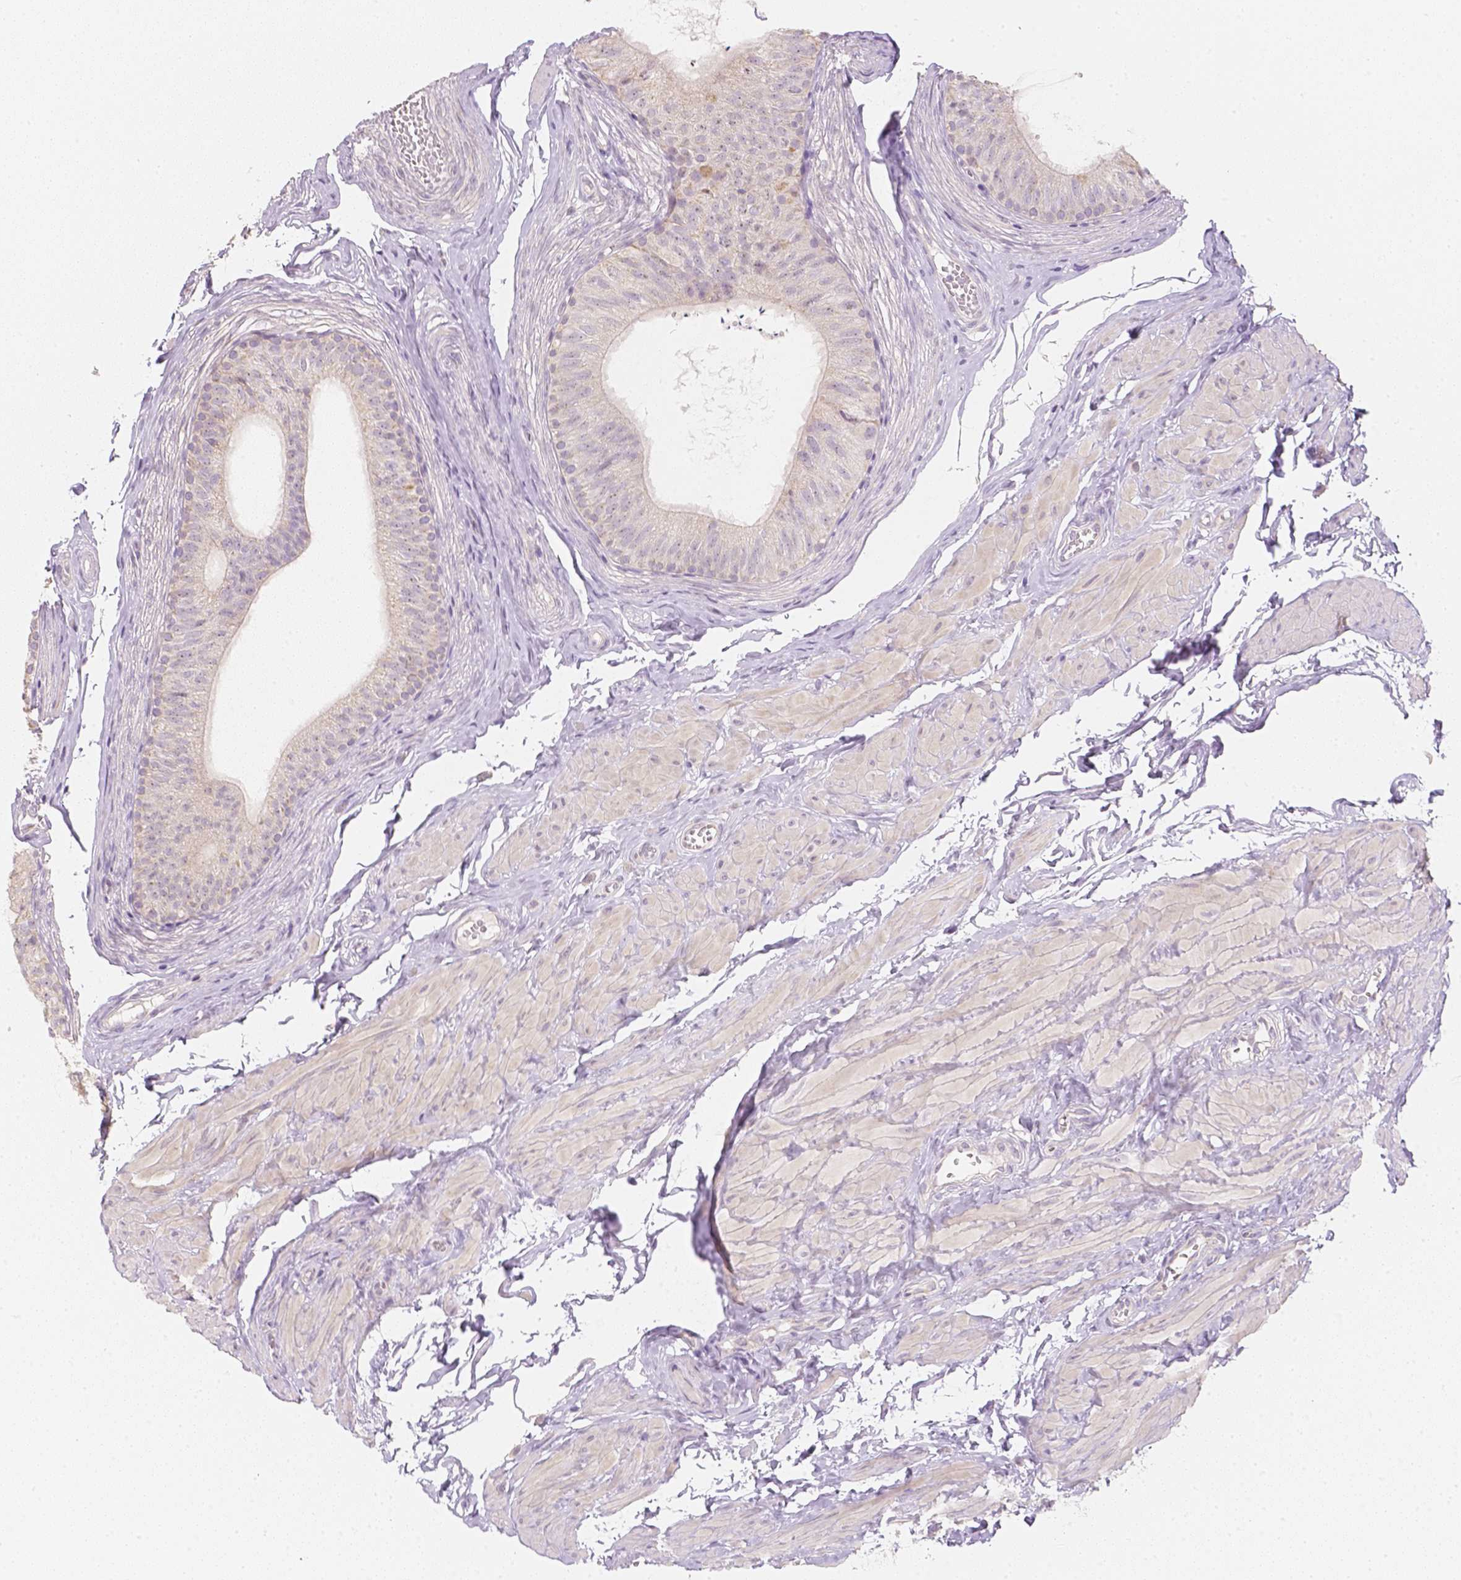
{"staining": {"intensity": "weak", "quantity": ">75%", "location": "cytoplasmic/membranous"}, "tissue": "epididymis", "cell_type": "Glandular cells", "image_type": "normal", "snomed": [{"axis": "morphology", "description": "Normal tissue, NOS"}, {"axis": "topography", "description": "Epididymis, spermatic cord, NOS"}, {"axis": "topography", "description": "Epididymis"}, {"axis": "topography", "description": "Peripheral nerve tissue"}], "caption": "The immunohistochemical stain shows weak cytoplasmic/membranous expression in glandular cells of unremarkable epididymis. The staining was performed using DAB (3,3'-diaminobenzidine), with brown indicating positive protein expression. Nuclei are stained blue with hematoxylin.", "gene": "NVL", "patient": {"sex": "male", "age": 29}}